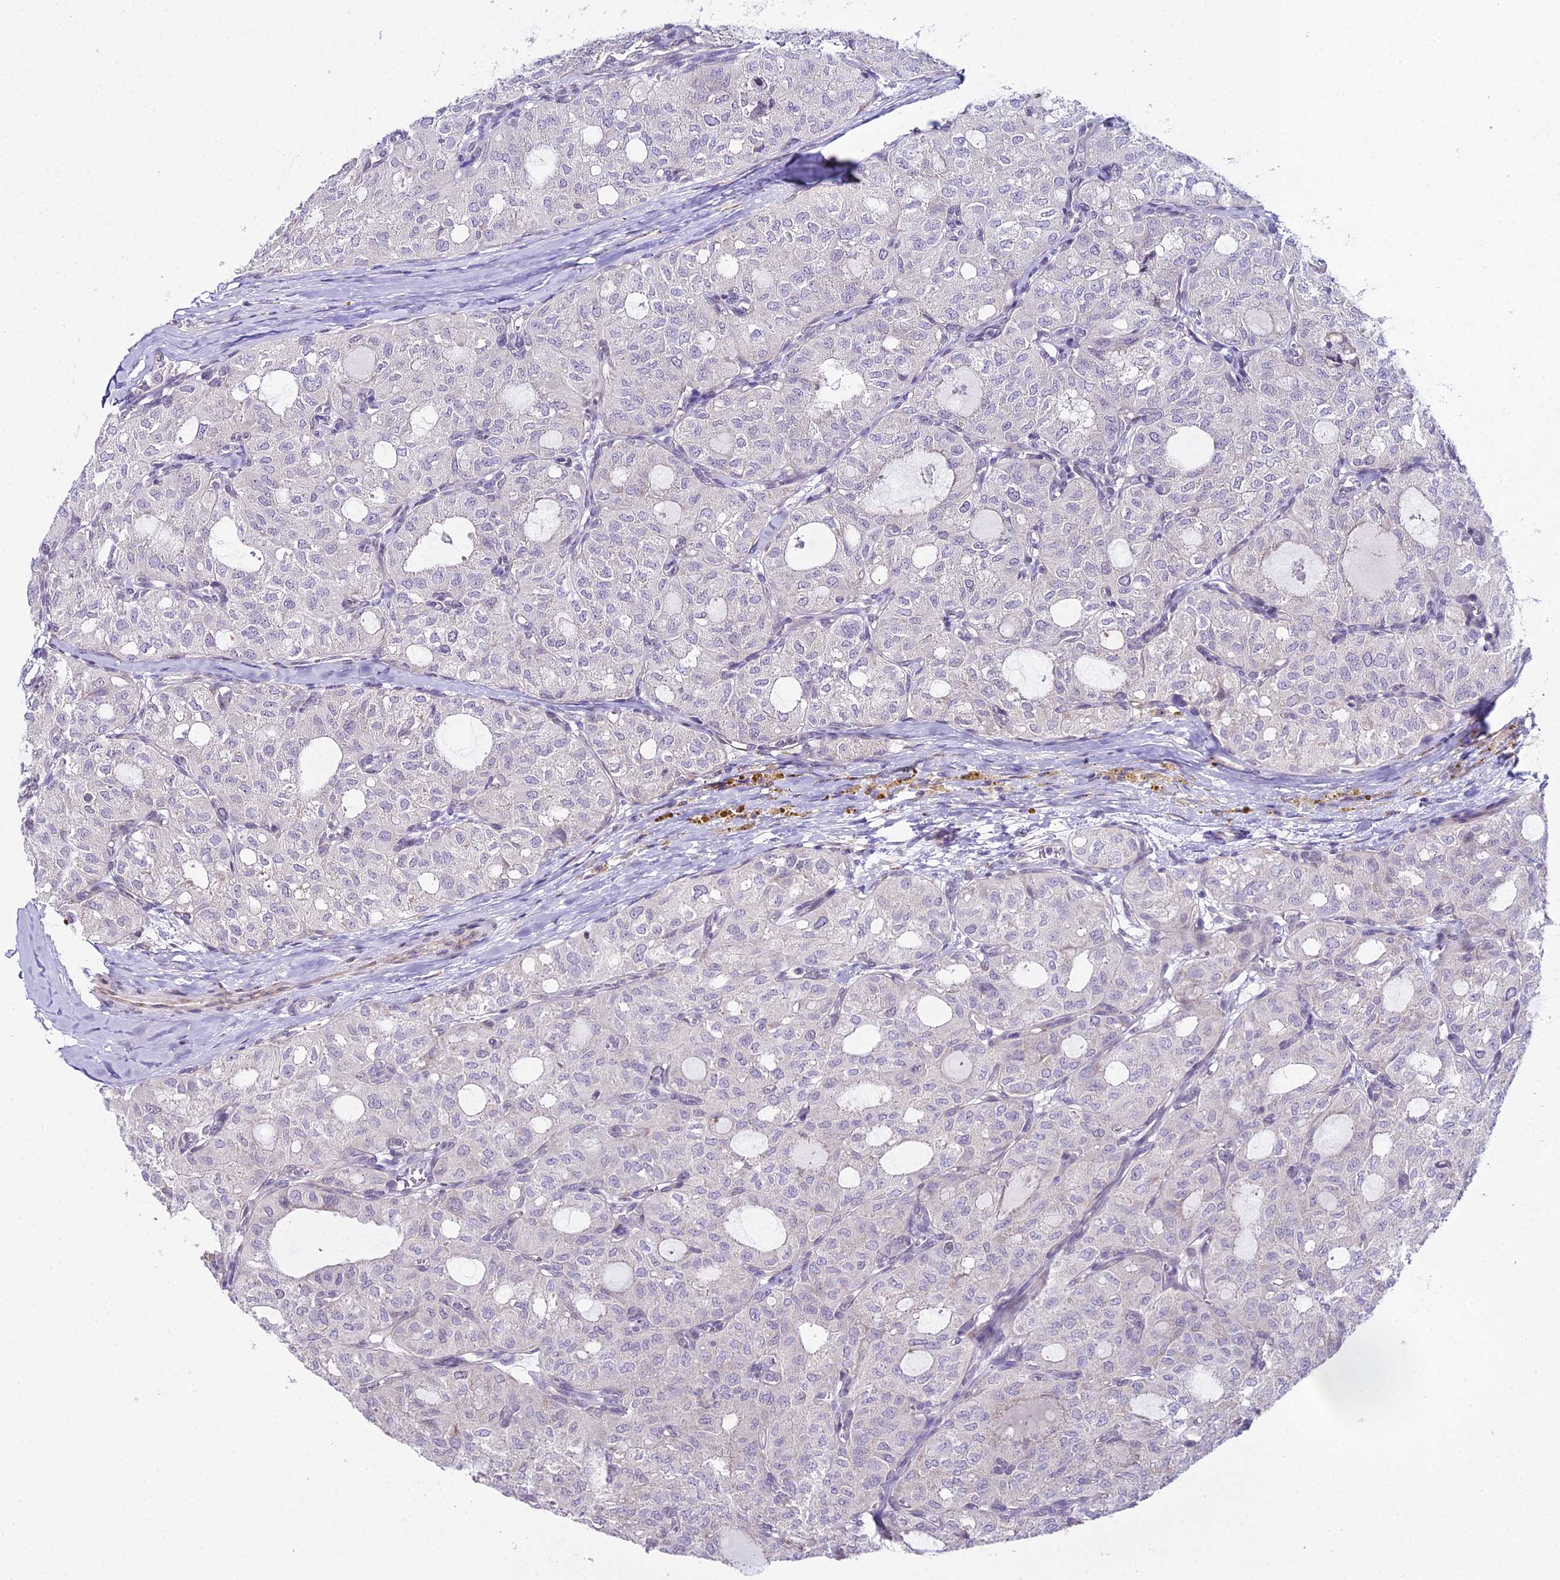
{"staining": {"intensity": "negative", "quantity": "none", "location": "none"}, "tissue": "thyroid cancer", "cell_type": "Tumor cells", "image_type": "cancer", "snomed": [{"axis": "morphology", "description": "Follicular adenoma carcinoma, NOS"}, {"axis": "topography", "description": "Thyroid gland"}], "caption": "There is no significant staining in tumor cells of thyroid cancer.", "gene": "RPS26", "patient": {"sex": "male", "age": 75}}